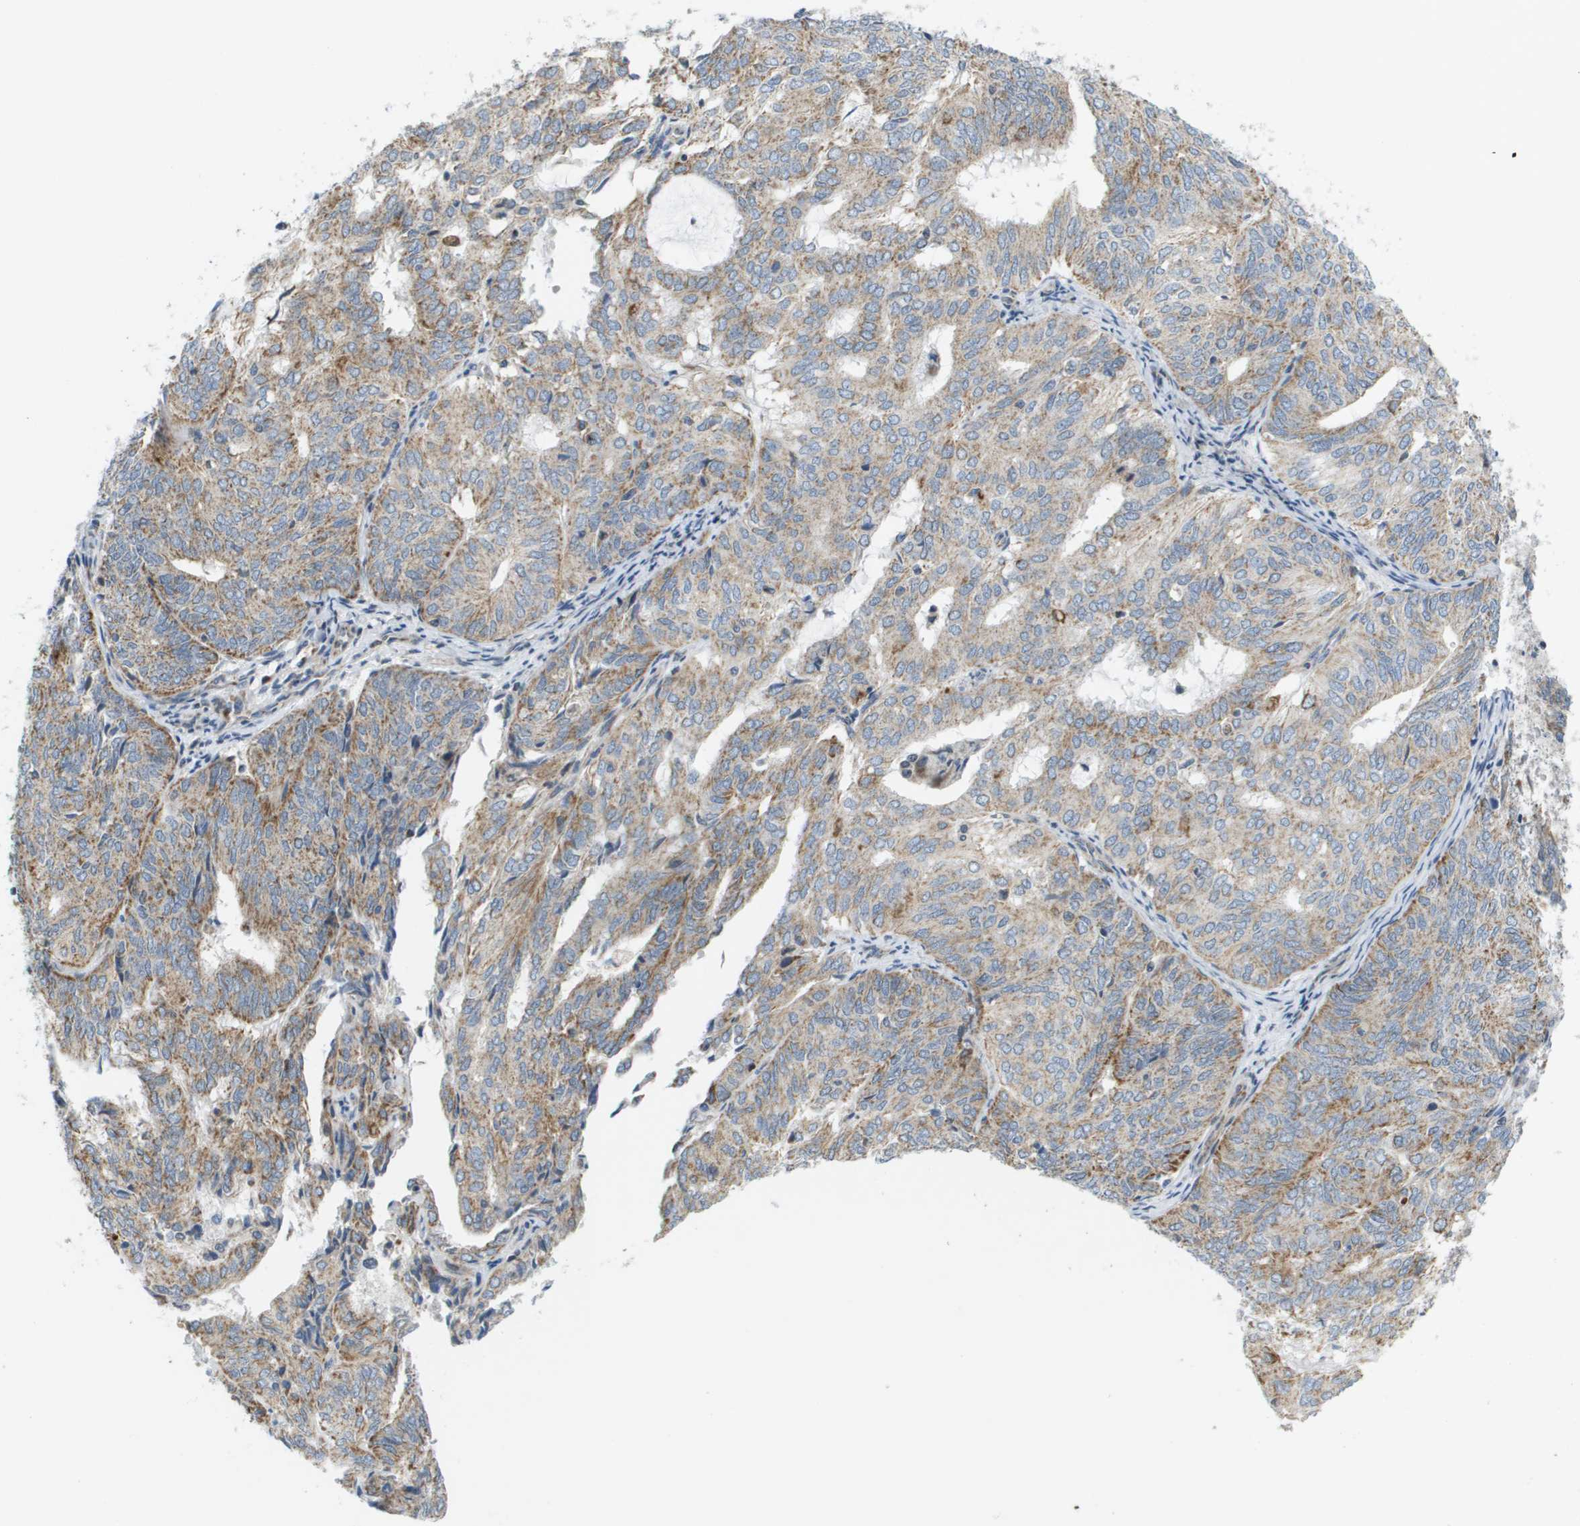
{"staining": {"intensity": "moderate", "quantity": "25%-75%", "location": "cytoplasmic/membranous"}, "tissue": "endometrial cancer", "cell_type": "Tumor cells", "image_type": "cancer", "snomed": [{"axis": "morphology", "description": "Adenocarcinoma, NOS"}, {"axis": "topography", "description": "Uterus"}], "caption": "This histopathology image displays immunohistochemistry staining of human endometrial adenocarcinoma, with medium moderate cytoplasmic/membranous staining in approximately 25%-75% of tumor cells.", "gene": "KRT23", "patient": {"sex": "female", "age": 60}}